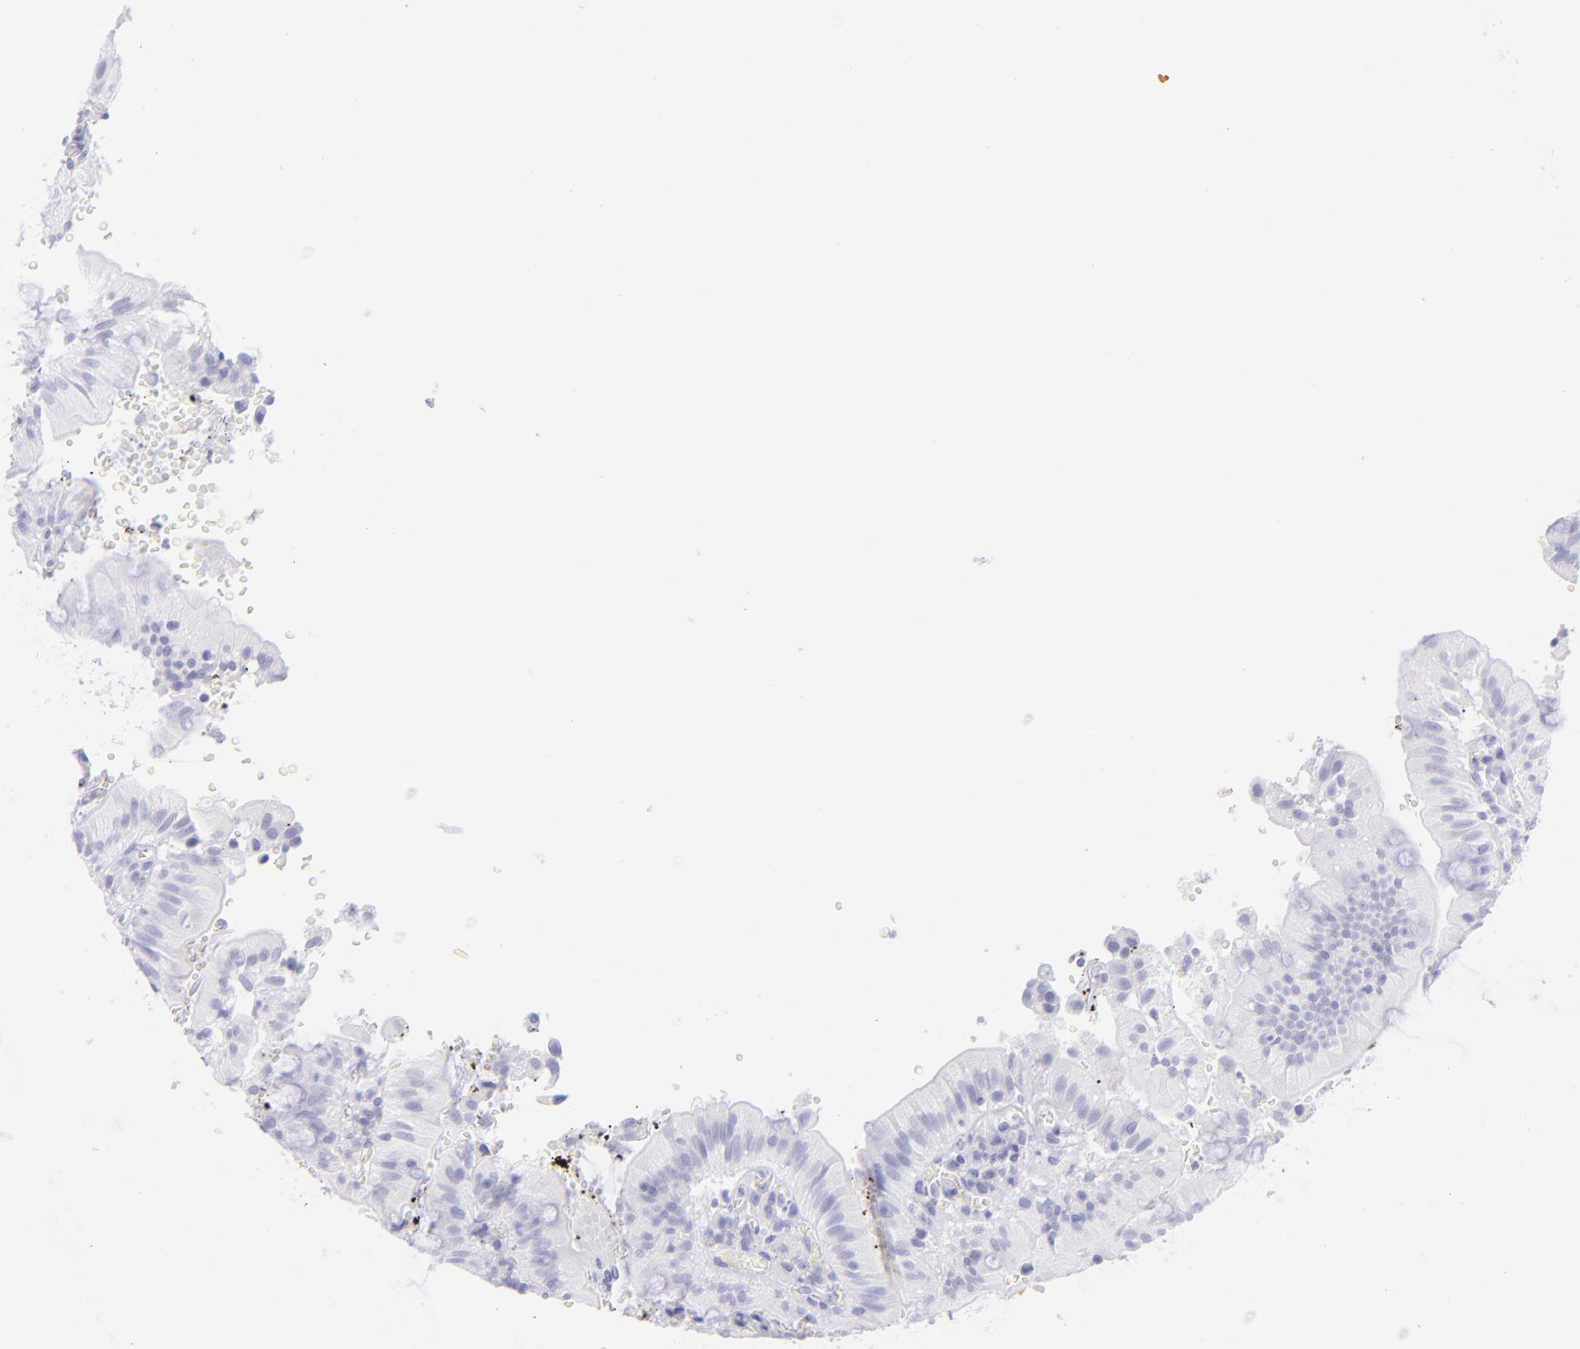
{"staining": {"intensity": "negative", "quantity": "none", "location": "none"}, "tissue": "small intestine", "cell_type": "Glandular cells", "image_type": "normal", "snomed": [{"axis": "morphology", "description": "Normal tissue, NOS"}, {"axis": "topography", "description": "Small intestine"}], "caption": "Glandular cells show no significant staining in unremarkable small intestine.", "gene": "CD72", "patient": {"sex": "male", "age": 71}}